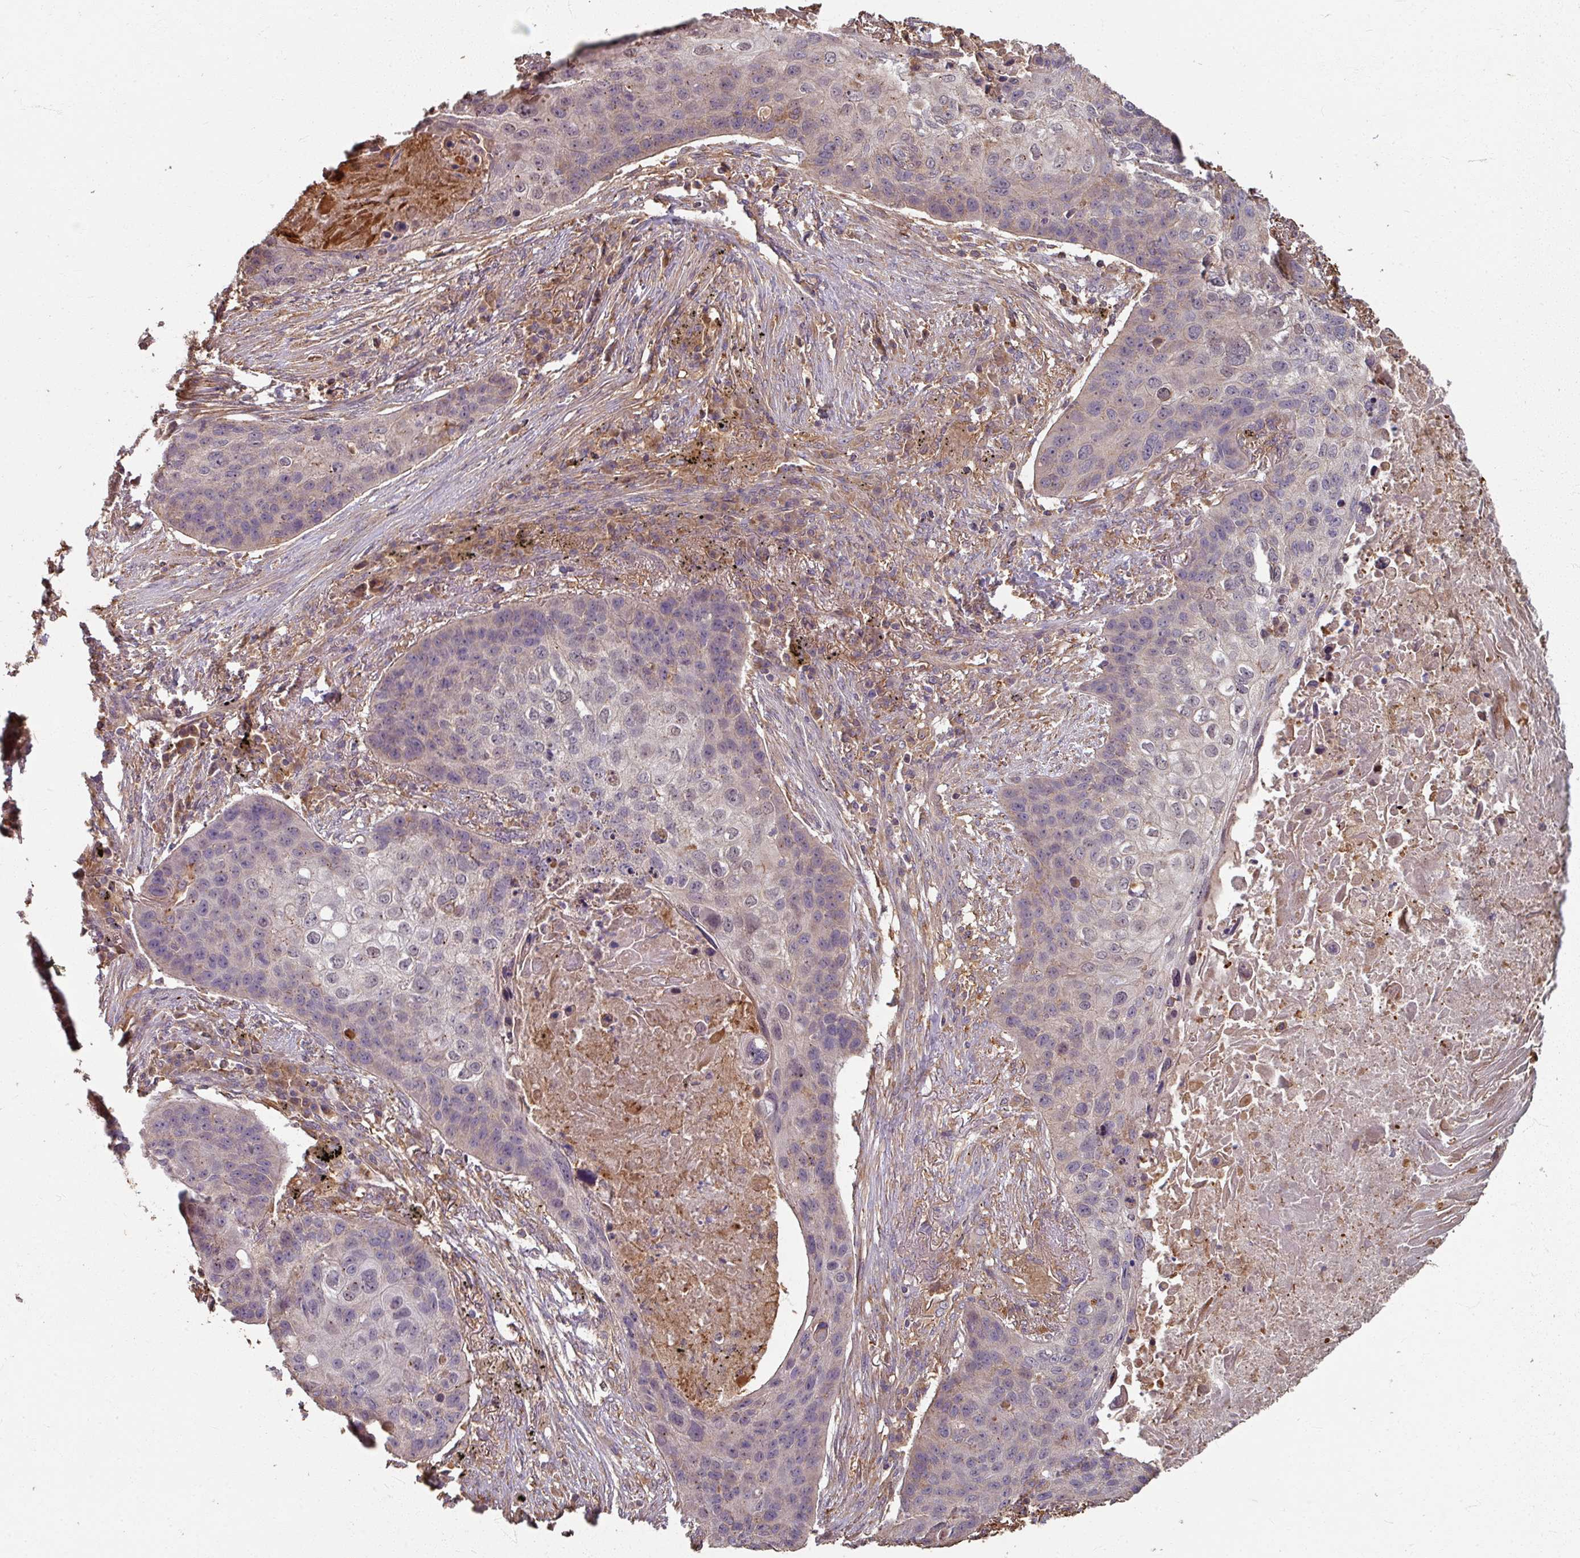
{"staining": {"intensity": "weak", "quantity": "<25%", "location": "cytoplasmic/membranous"}, "tissue": "lung cancer", "cell_type": "Tumor cells", "image_type": "cancer", "snomed": [{"axis": "morphology", "description": "Squamous cell carcinoma, NOS"}, {"axis": "topography", "description": "Lung"}], "caption": "The micrograph exhibits no significant expression in tumor cells of lung cancer.", "gene": "CCDC68", "patient": {"sex": "female", "age": 63}}